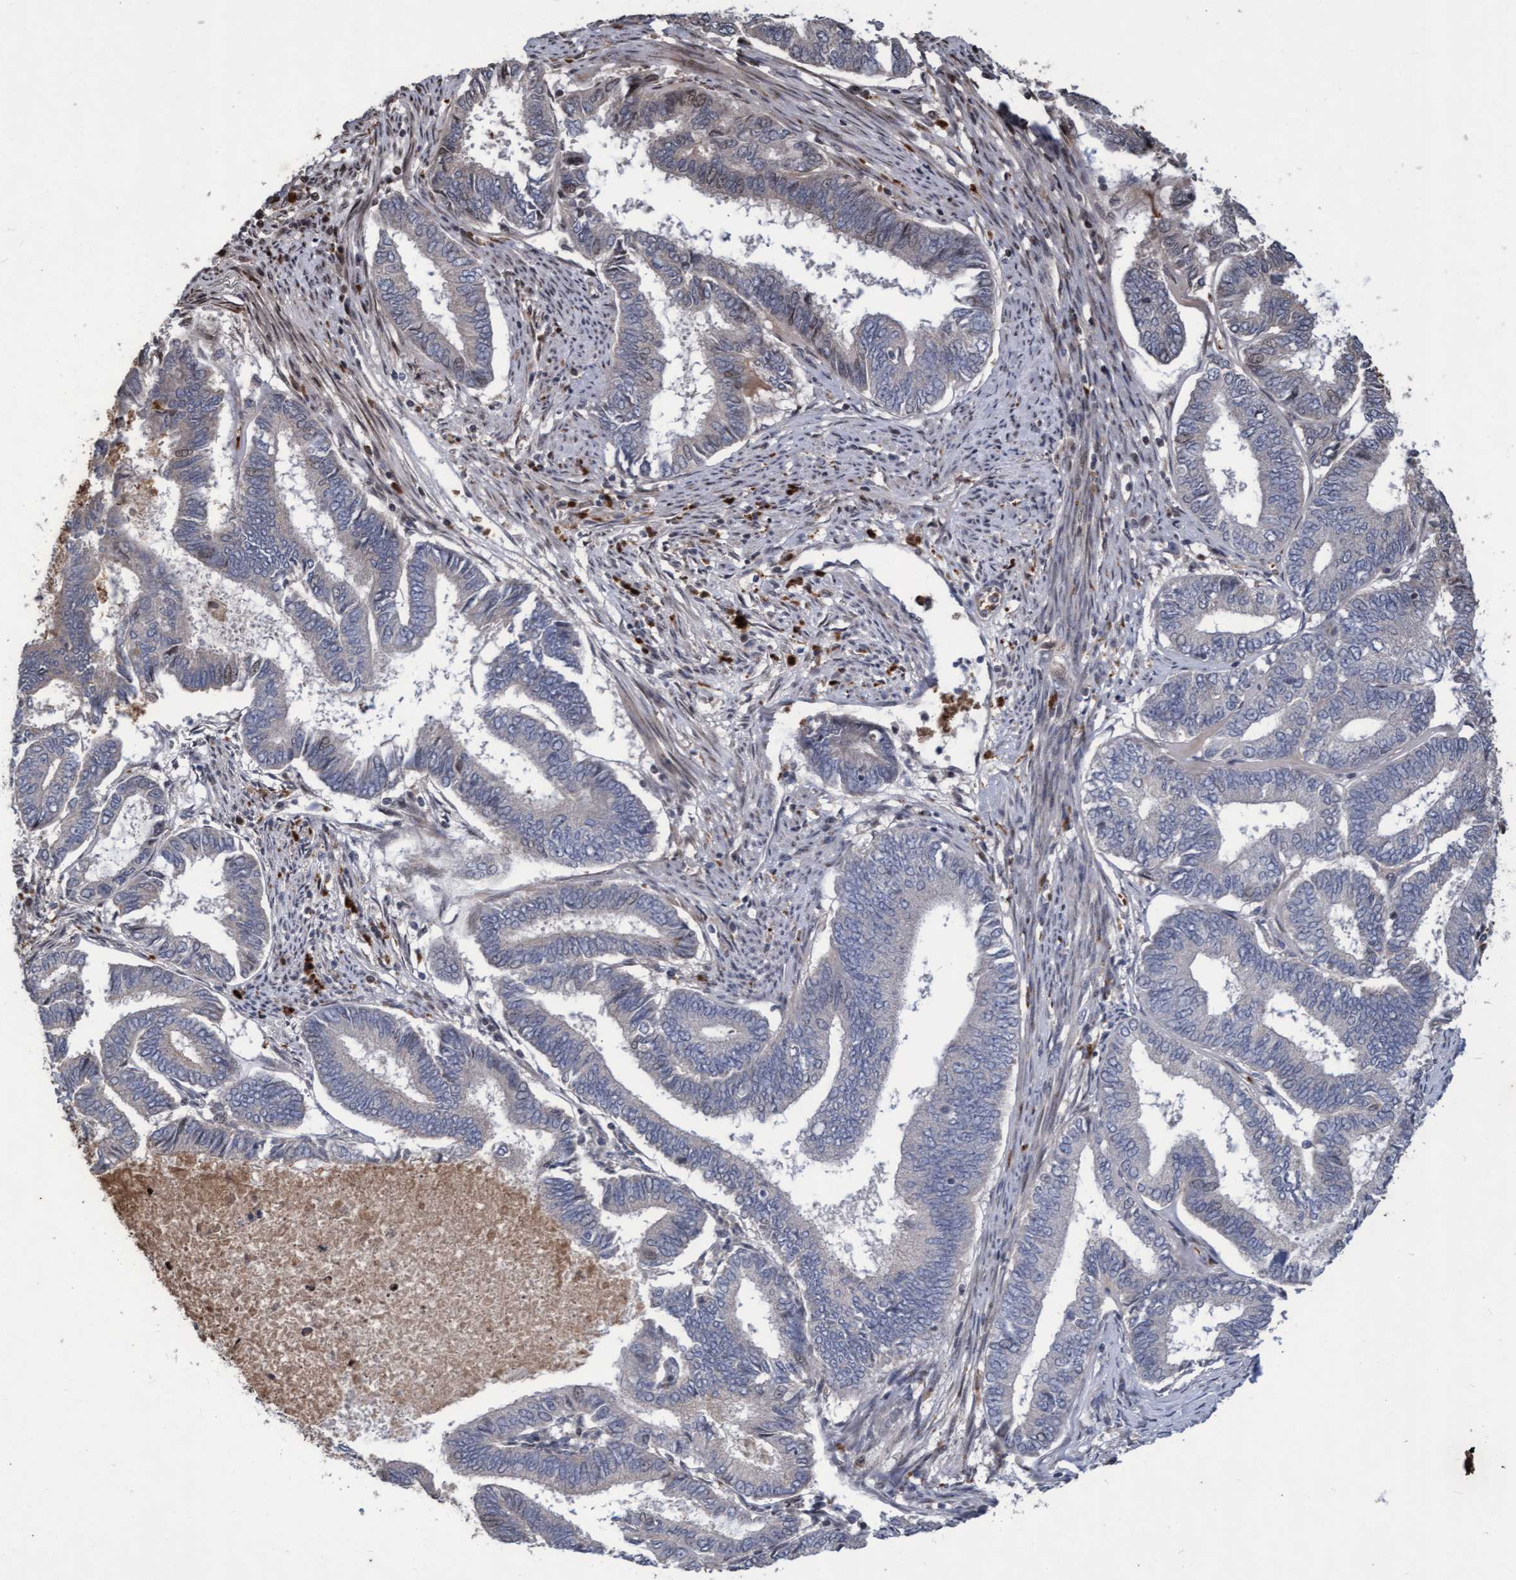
{"staining": {"intensity": "weak", "quantity": "<25%", "location": "cytoplasmic/membranous"}, "tissue": "endometrial cancer", "cell_type": "Tumor cells", "image_type": "cancer", "snomed": [{"axis": "morphology", "description": "Adenocarcinoma, NOS"}, {"axis": "topography", "description": "Endometrium"}], "caption": "Tumor cells are negative for protein expression in human endometrial adenocarcinoma. (DAB (3,3'-diaminobenzidine) immunohistochemistry (IHC) visualized using brightfield microscopy, high magnification).", "gene": "KCNC2", "patient": {"sex": "female", "age": 86}}